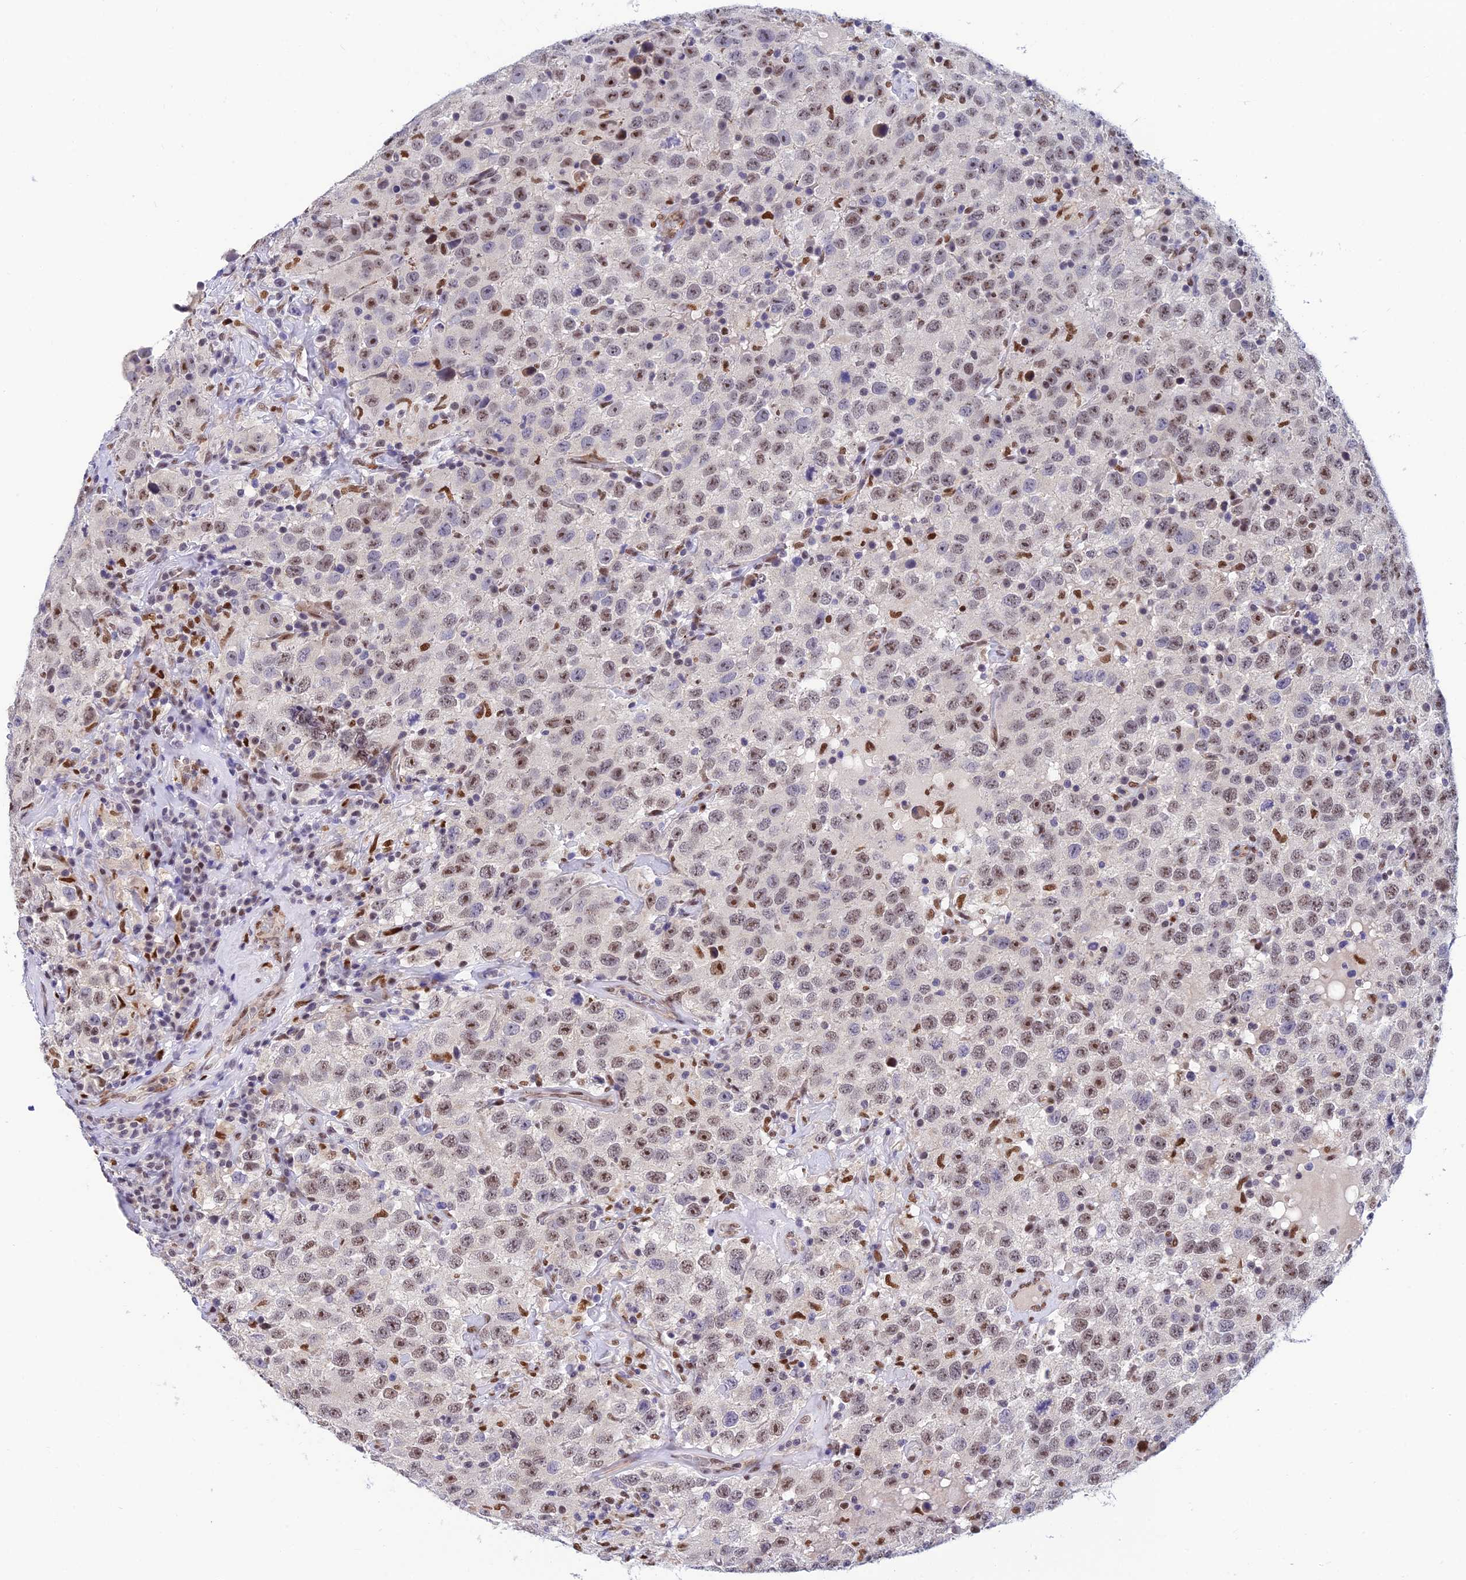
{"staining": {"intensity": "moderate", "quantity": "25%-75%", "location": "nuclear"}, "tissue": "testis cancer", "cell_type": "Tumor cells", "image_type": "cancer", "snomed": [{"axis": "morphology", "description": "Seminoma, NOS"}, {"axis": "topography", "description": "Testis"}], "caption": "Tumor cells display moderate nuclear expression in about 25%-75% of cells in seminoma (testis).", "gene": "CLK4", "patient": {"sex": "male", "age": 41}}